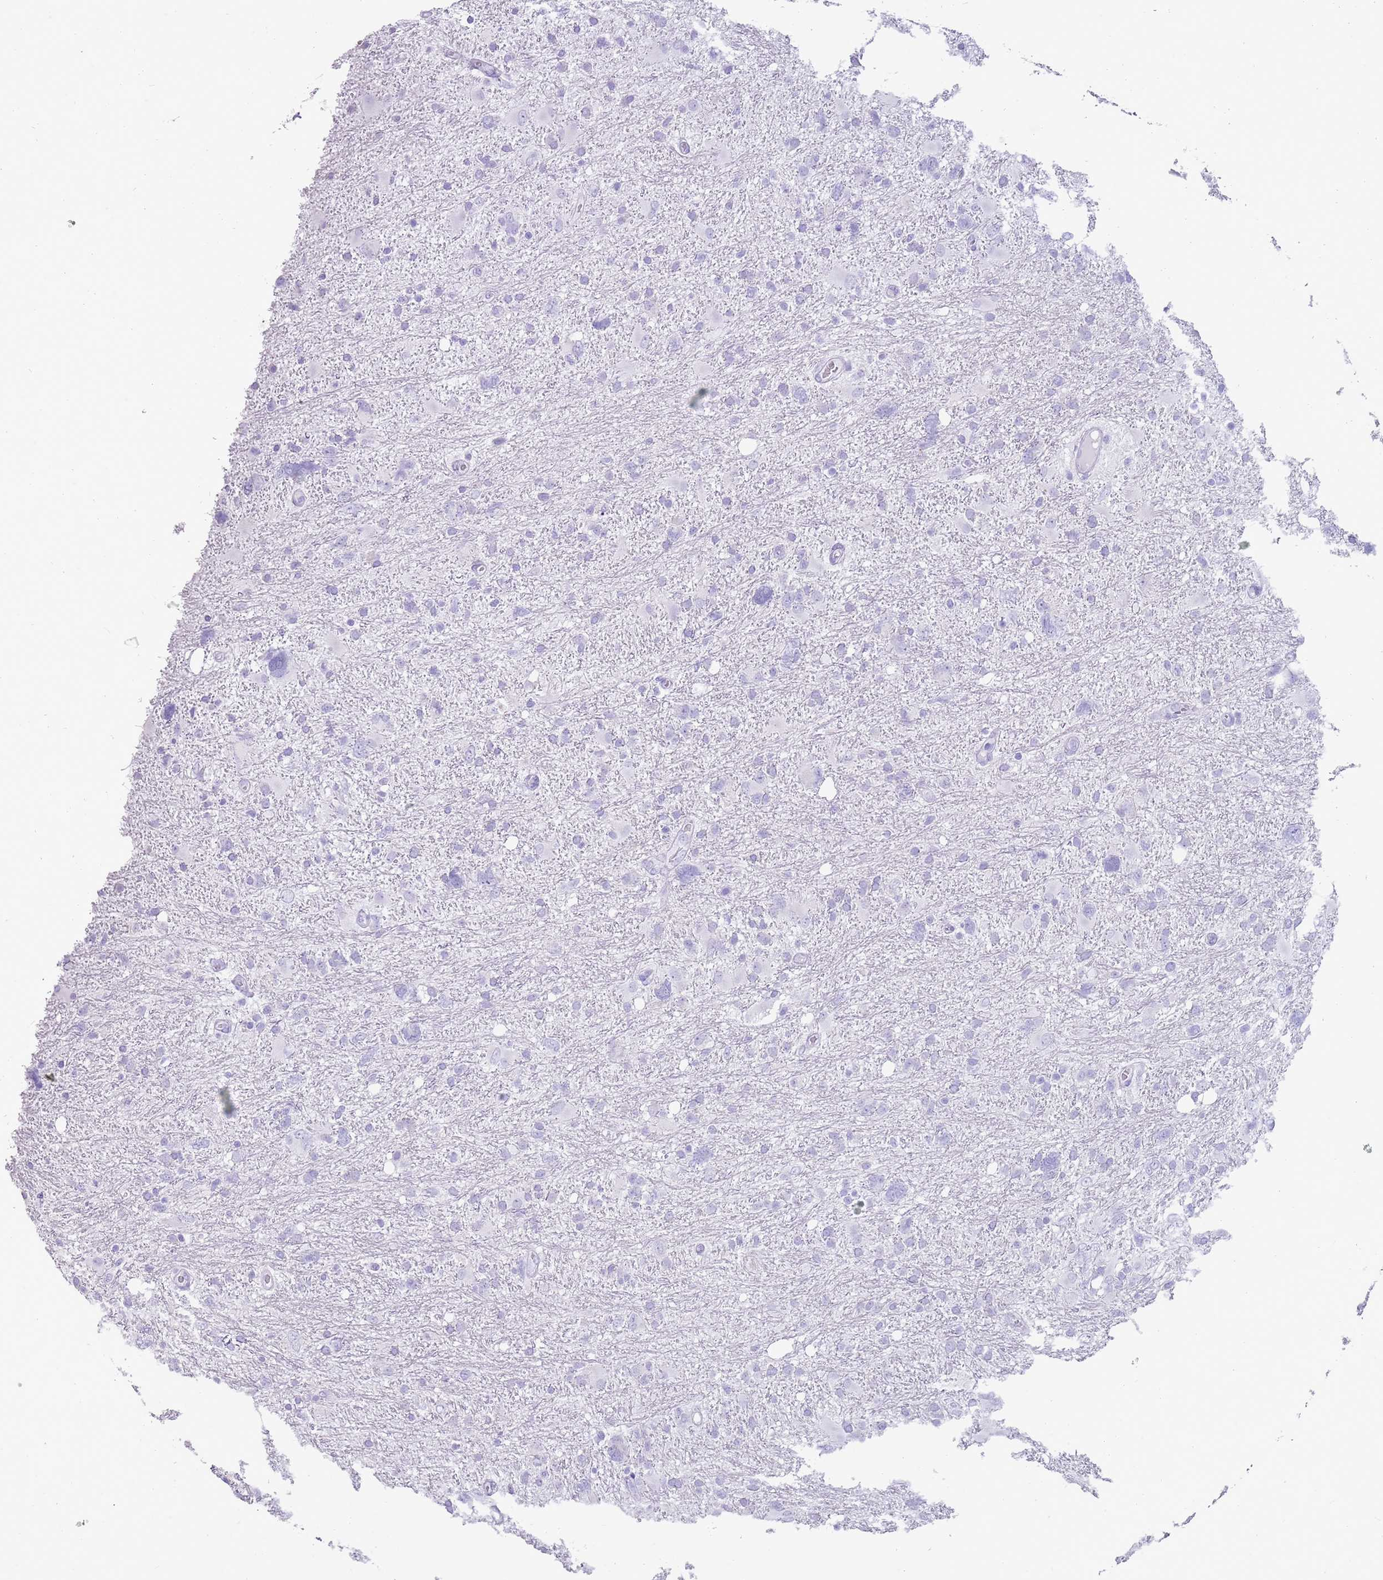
{"staining": {"intensity": "negative", "quantity": "none", "location": "none"}, "tissue": "glioma", "cell_type": "Tumor cells", "image_type": "cancer", "snomed": [{"axis": "morphology", "description": "Glioma, malignant, High grade"}, {"axis": "topography", "description": "Brain"}], "caption": "DAB immunohistochemical staining of malignant high-grade glioma shows no significant expression in tumor cells.", "gene": "NBPF3", "patient": {"sex": "male", "age": 61}}